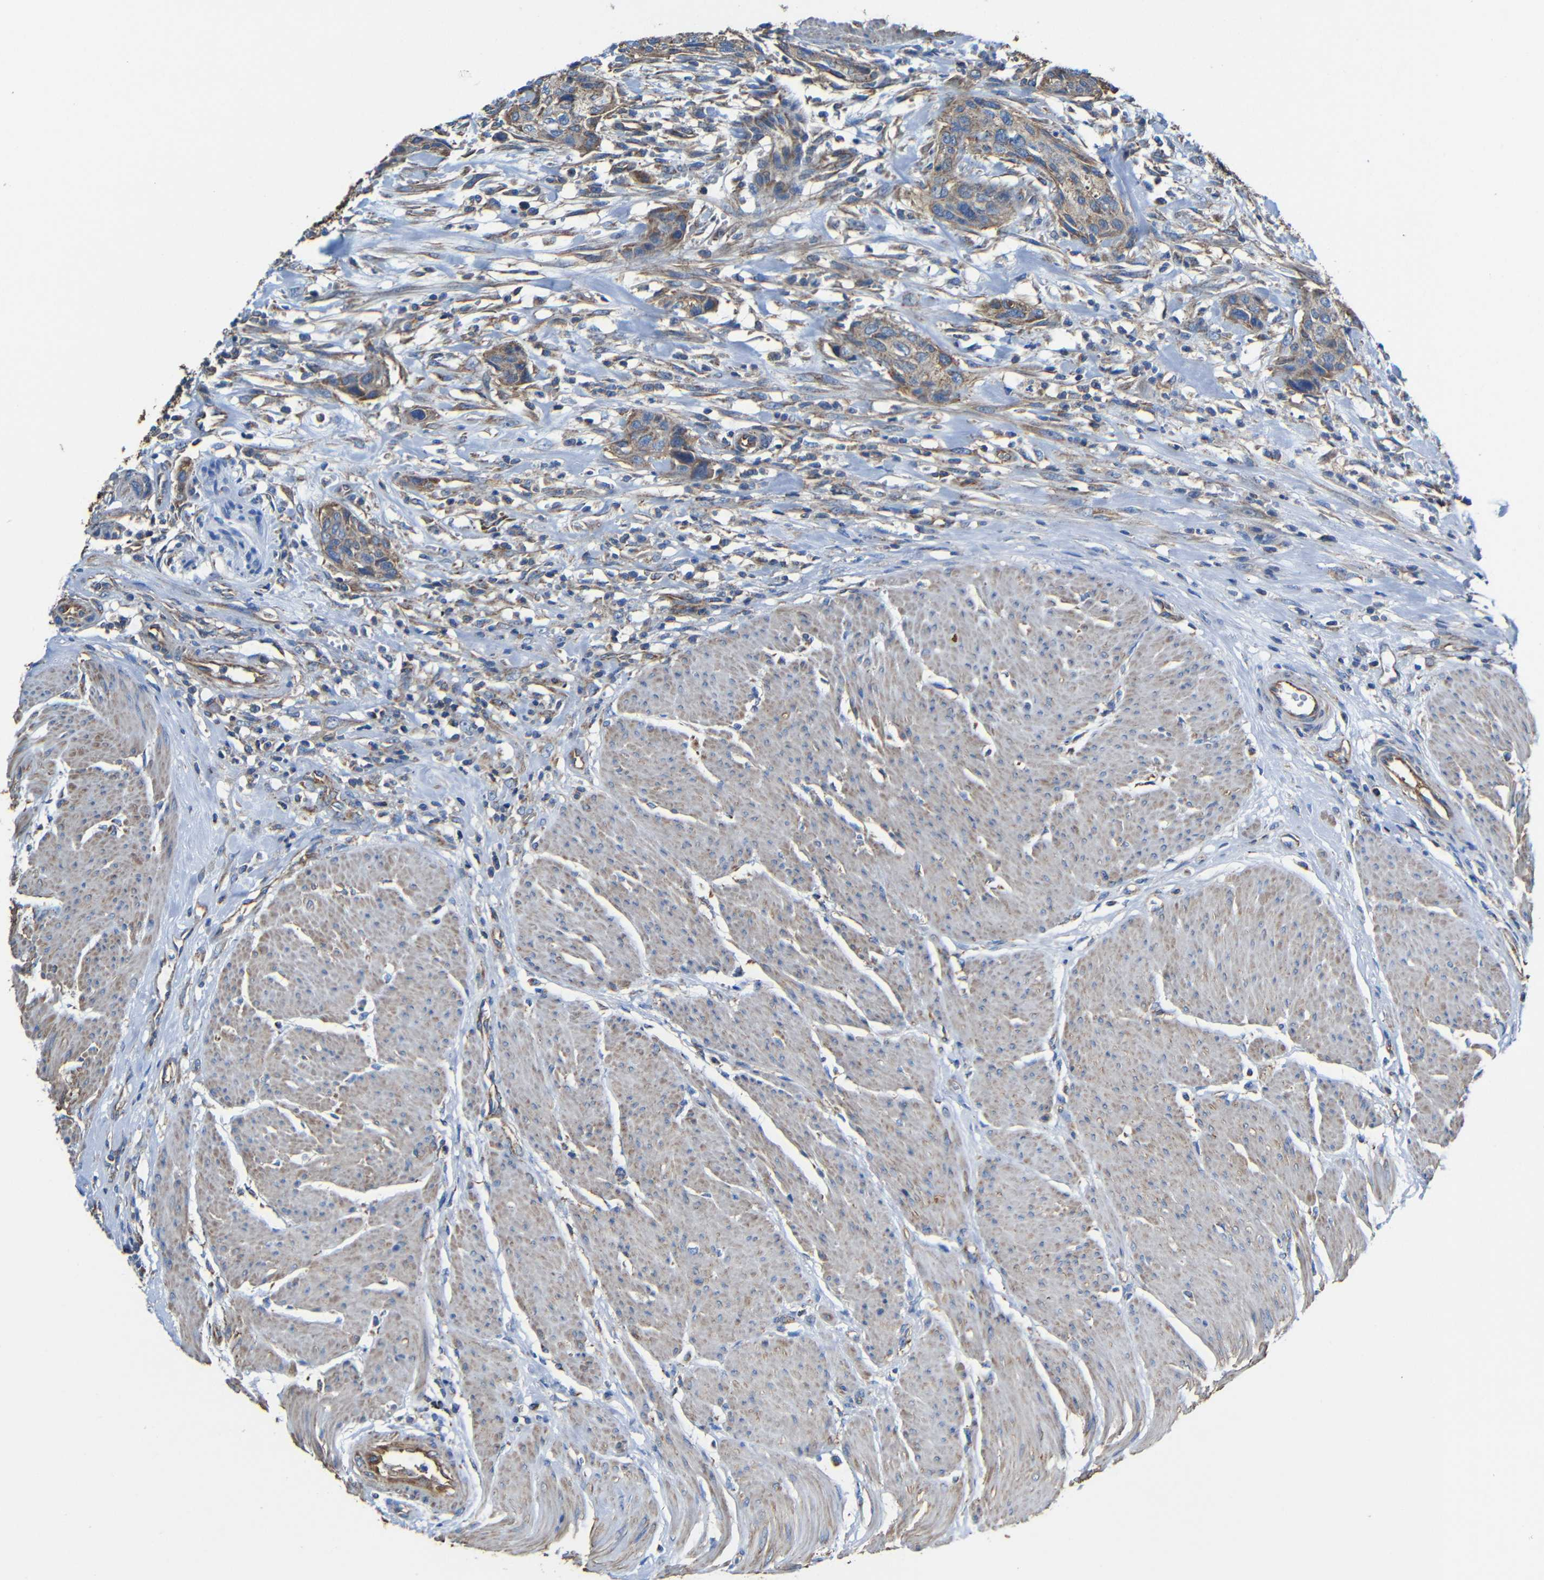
{"staining": {"intensity": "weak", "quantity": ">75%", "location": "cytoplasmic/membranous"}, "tissue": "urothelial cancer", "cell_type": "Tumor cells", "image_type": "cancer", "snomed": [{"axis": "morphology", "description": "Urothelial carcinoma, High grade"}, {"axis": "topography", "description": "Urinary bladder"}], "caption": "Immunohistochemistry (IHC) (DAB (3,3'-diaminobenzidine)) staining of urothelial cancer exhibits weak cytoplasmic/membranous protein expression in about >75% of tumor cells.", "gene": "INTS6L", "patient": {"sex": "male", "age": 35}}